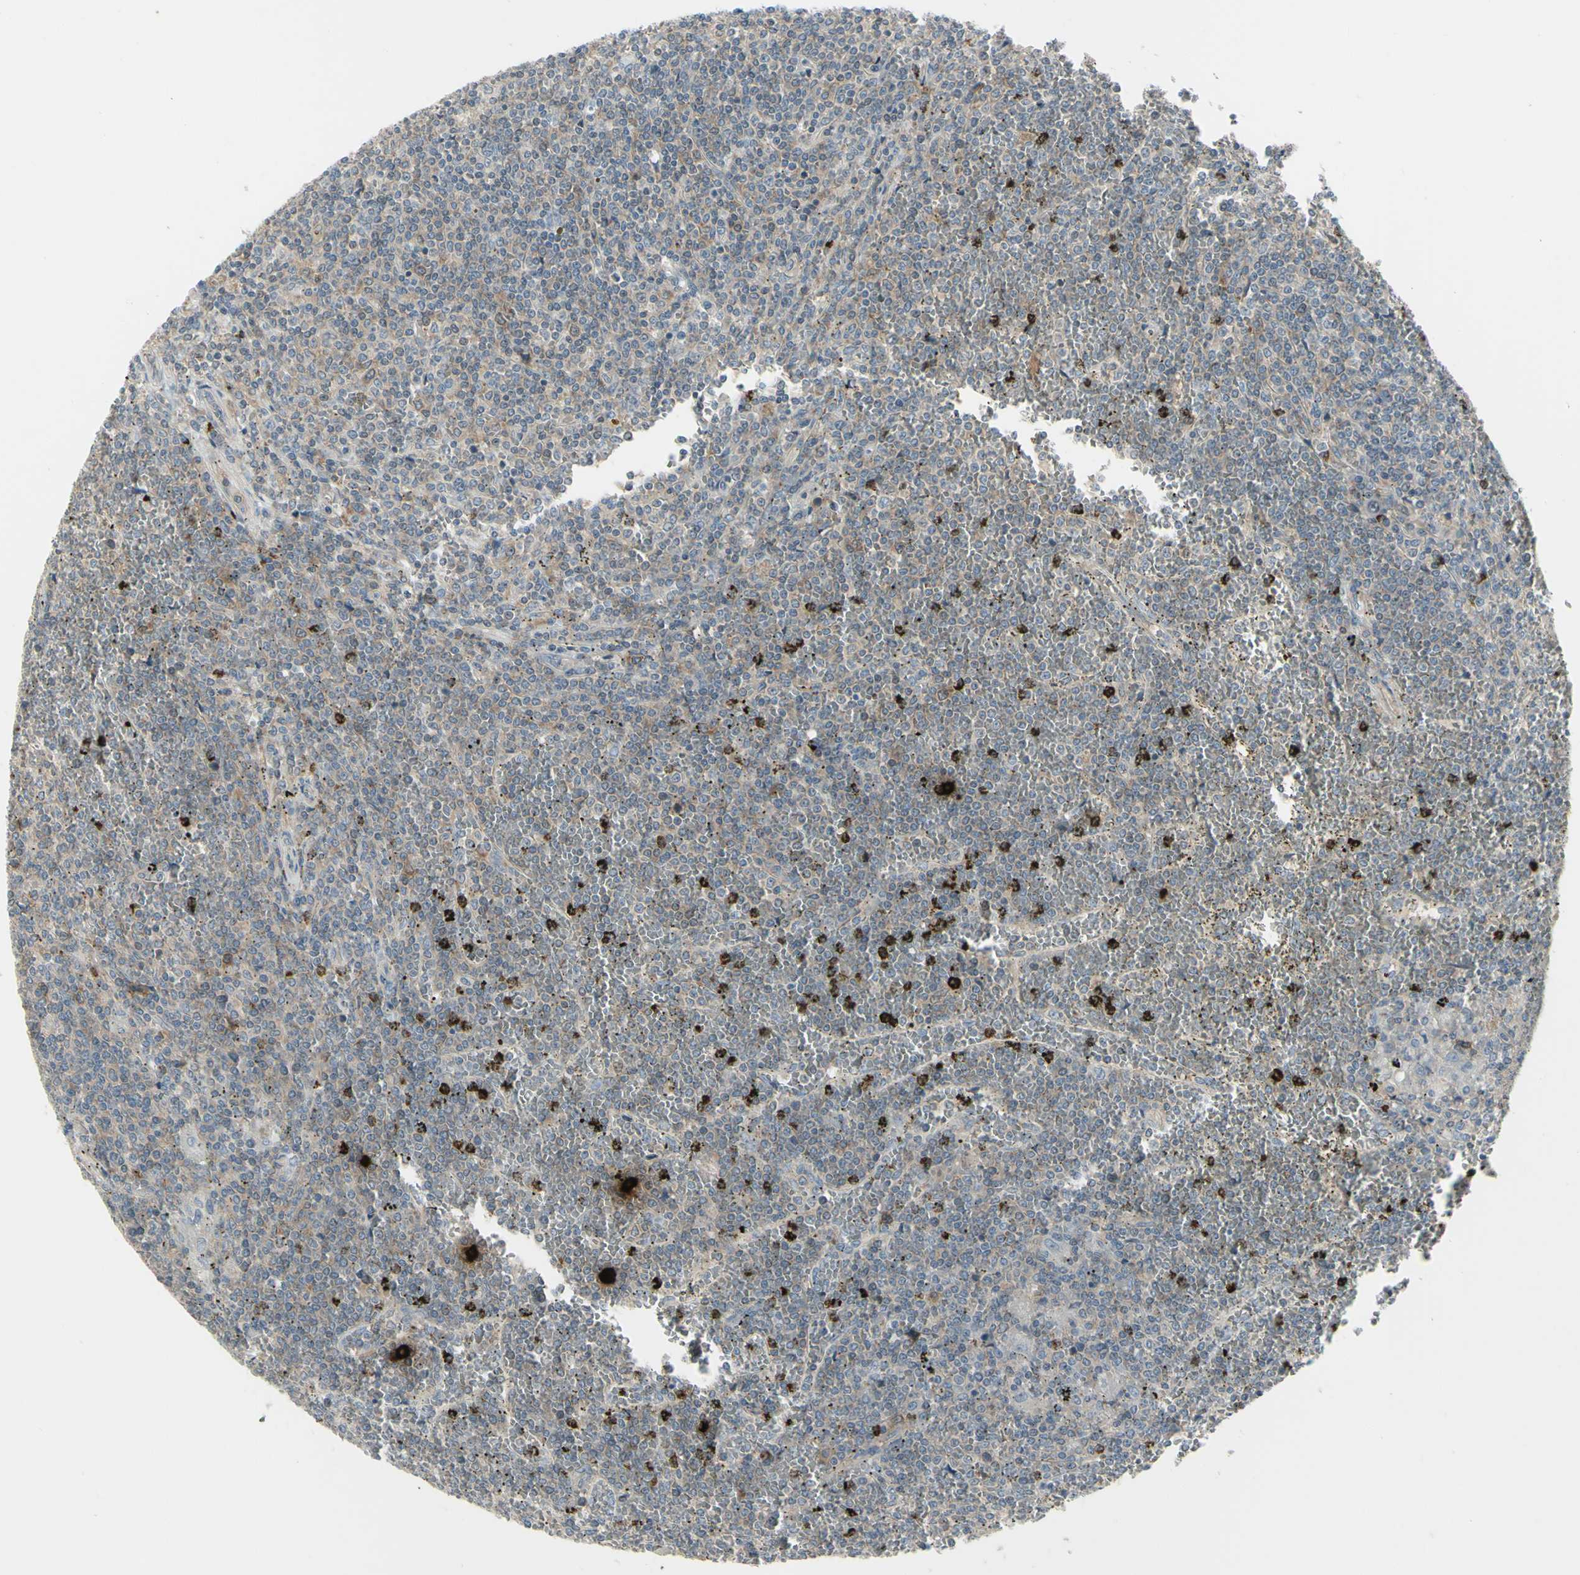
{"staining": {"intensity": "strong", "quantity": "<25%", "location": "cytoplasmic/membranous"}, "tissue": "lymphoma", "cell_type": "Tumor cells", "image_type": "cancer", "snomed": [{"axis": "morphology", "description": "Malignant lymphoma, non-Hodgkin's type, Low grade"}, {"axis": "topography", "description": "Spleen"}], "caption": "IHC of human malignant lymphoma, non-Hodgkin's type (low-grade) reveals medium levels of strong cytoplasmic/membranous expression in approximately <25% of tumor cells.", "gene": "CCNB2", "patient": {"sex": "female", "age": 19}}